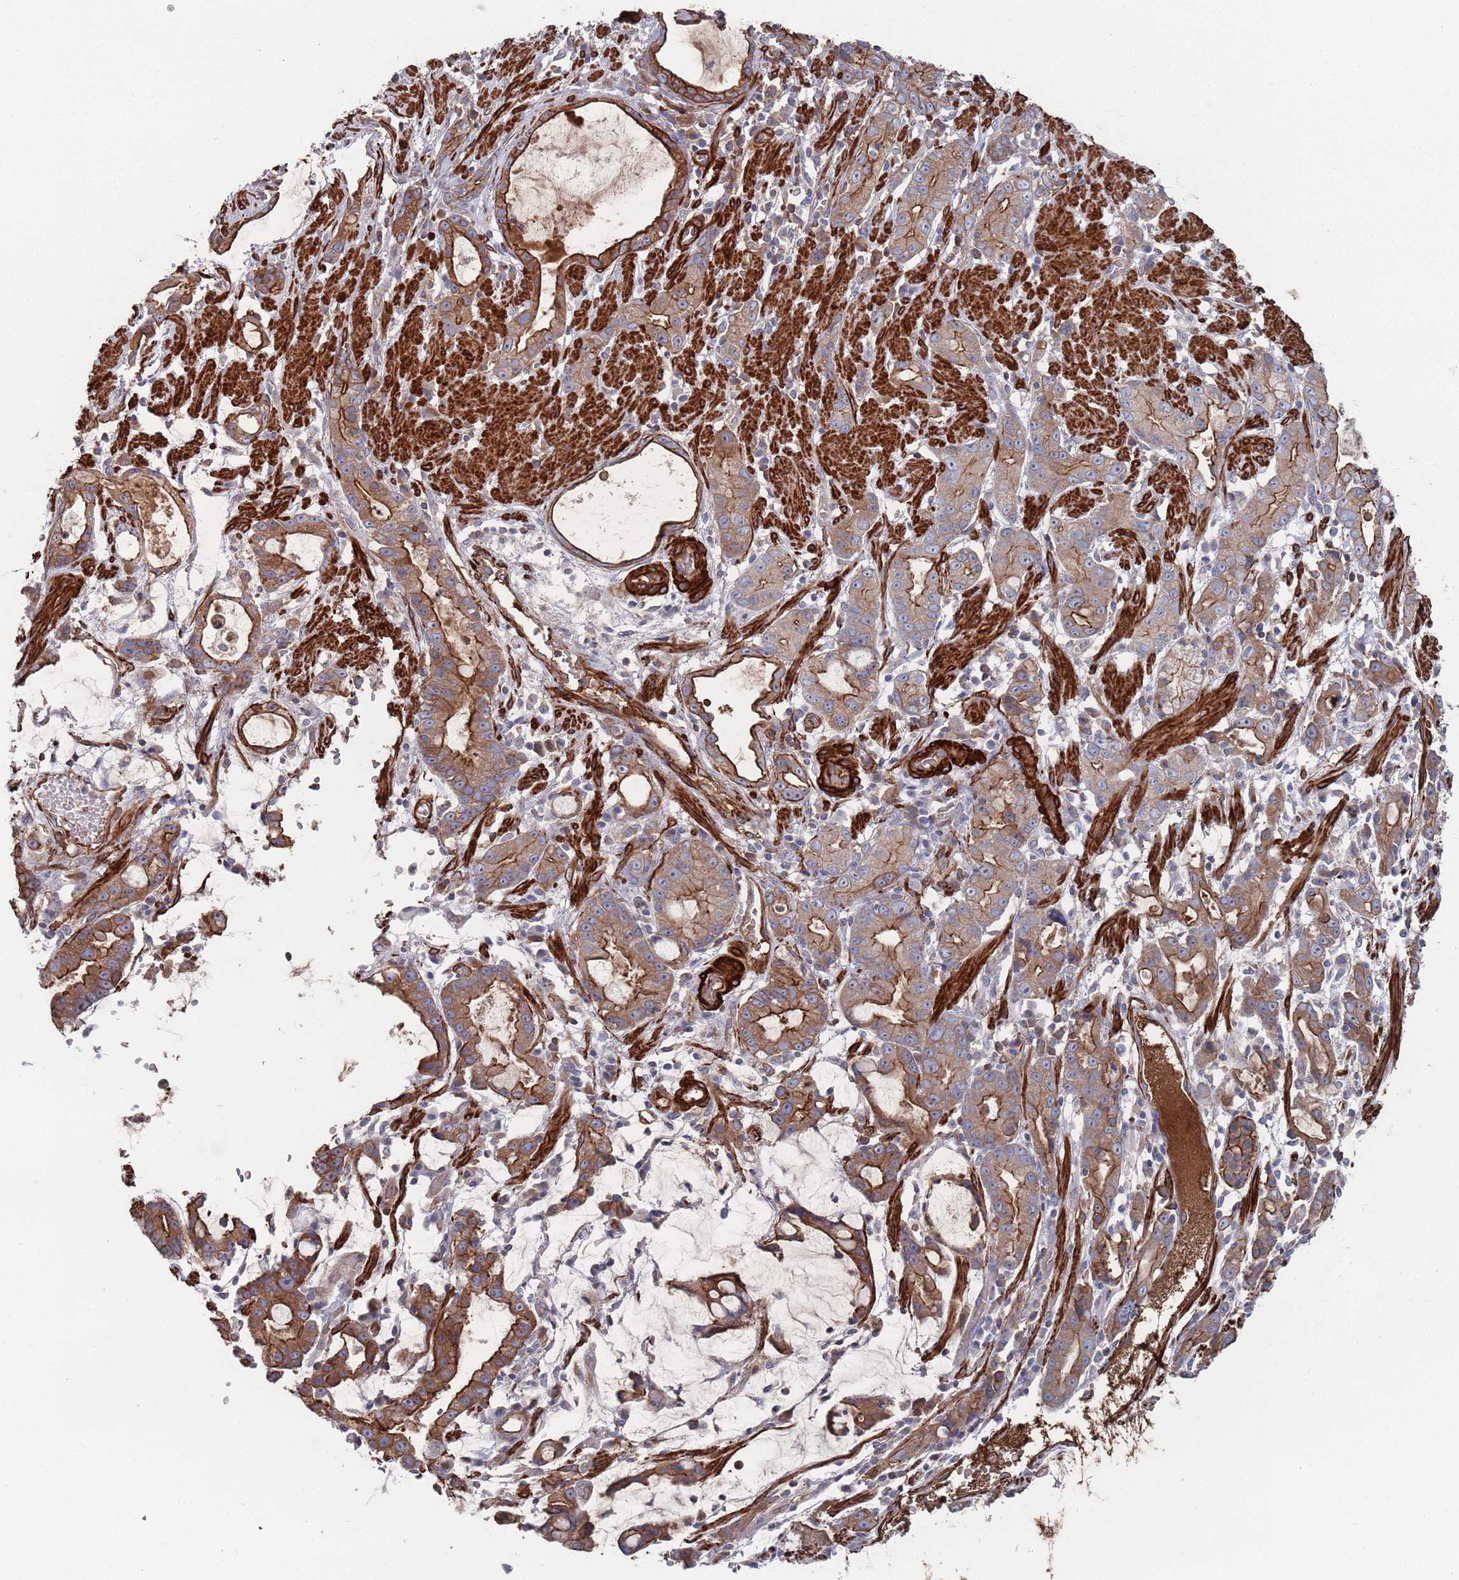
{"staining": {"intensity": "strong", "quantity": "25%-75%", "location": "cytoplasmic/membranous"}, "tissue": "stomach cancer", "cell_type": "Tumor cells", "image_type": "cancer", "snomed": [{"axis": "morphology", "description": "Adenocarcinoma, NOS"}, {"axis": "topography", "description": "Stomach"}], "caption": "Protein expression analysis of stomach cancer displays strong cytoplasmic/membranous positivity in about 25%-75% of tumor cells.", "gene": "PLEKHA4", "patient": {"sex": "male", "age": 55}}